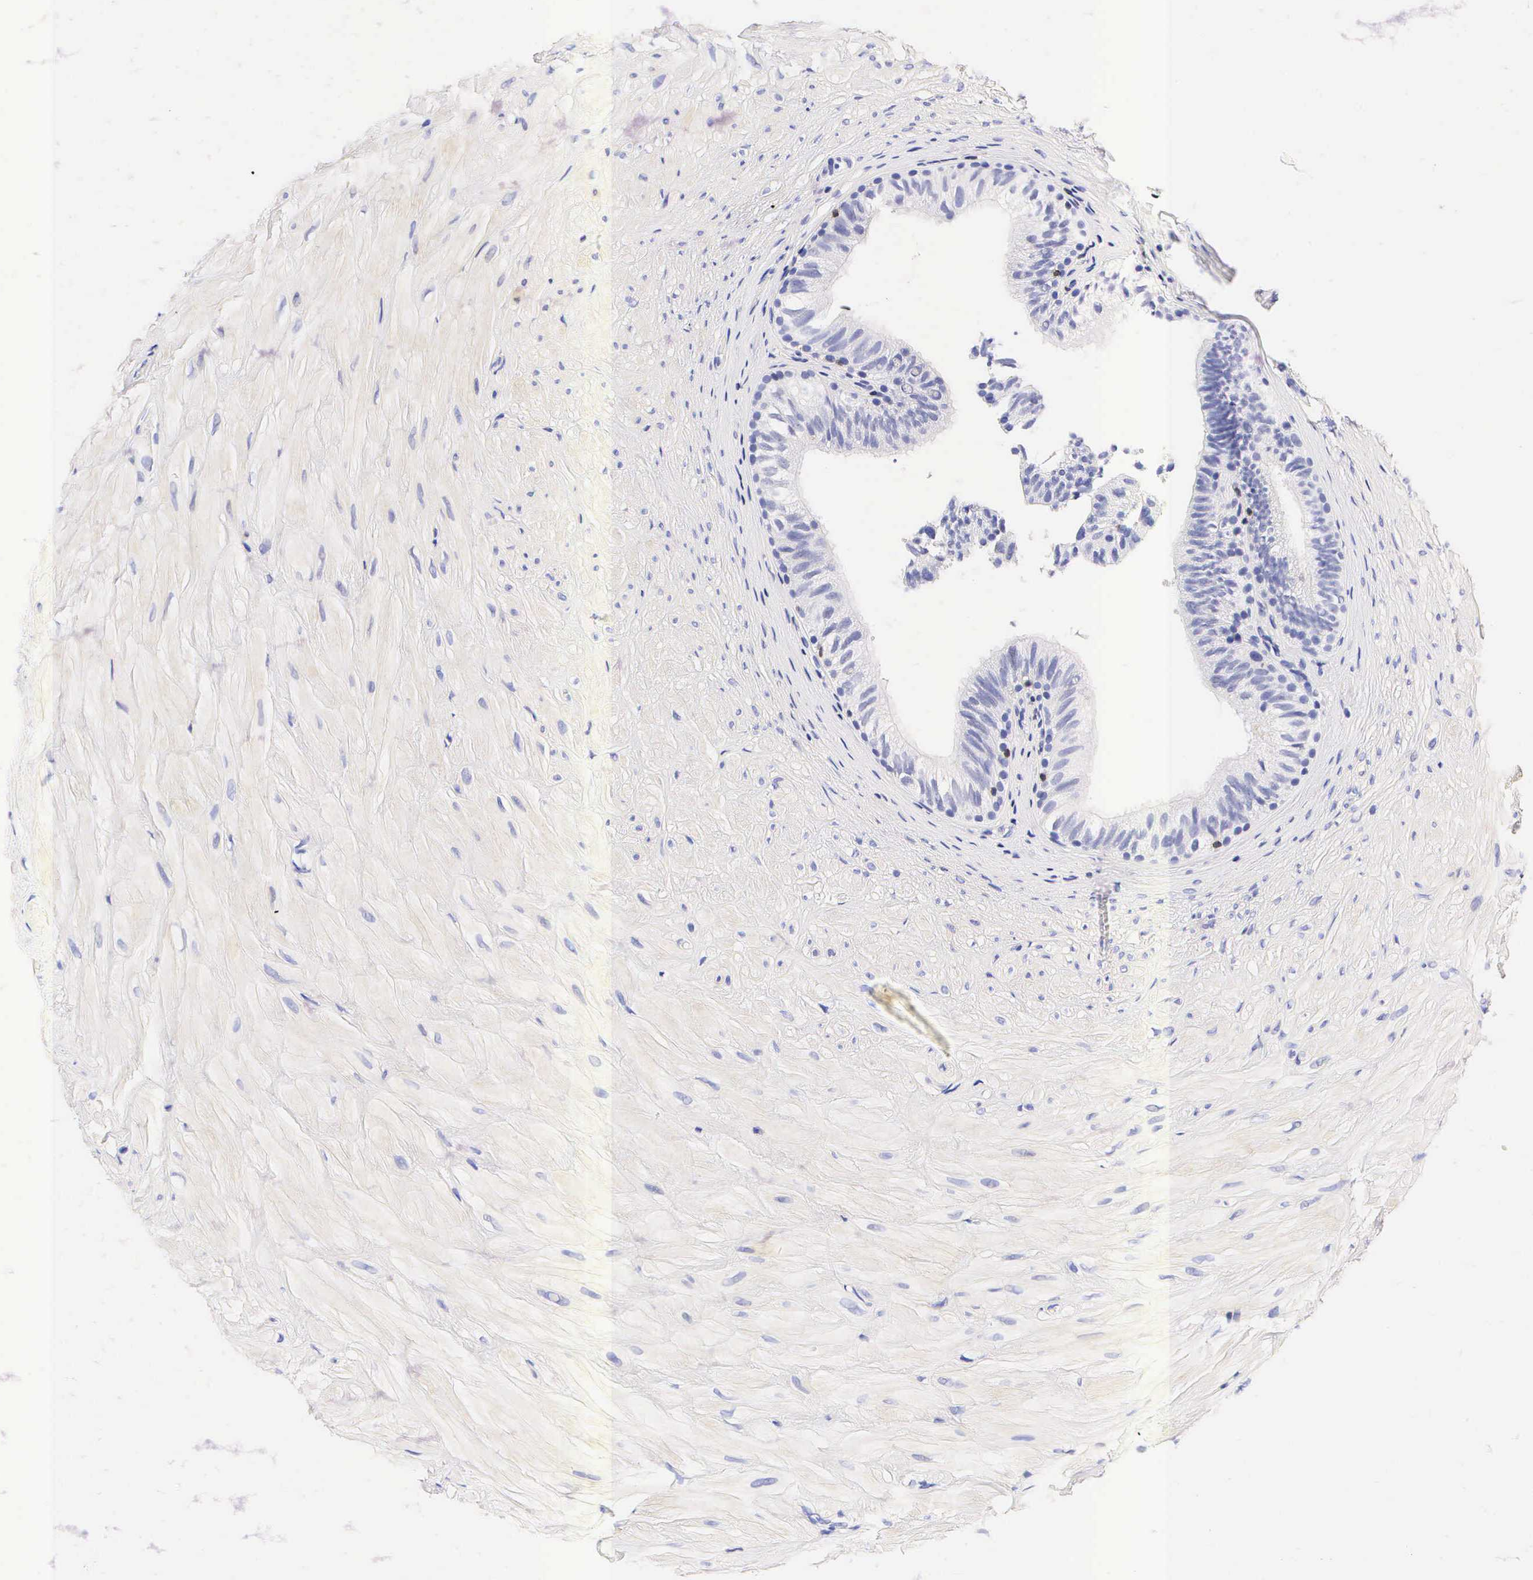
{"staining": {"intensity": "negative", "quantity": "none", "location": "none"}, "tissue": "epididymis", "cell_type": "Glandular cells", "image_type": "normal", "snomed": [{"axis": "morphology", "description": "Normal tissue, NOS"}, {"axis": "topography", "description": "Epididymis"}], "caption": "This is an IHC micrograph of normal human epididymis. There is no staining in glandular cells.", "gene": "CD3E", "patient": {"sex": "male", "age": 37}}